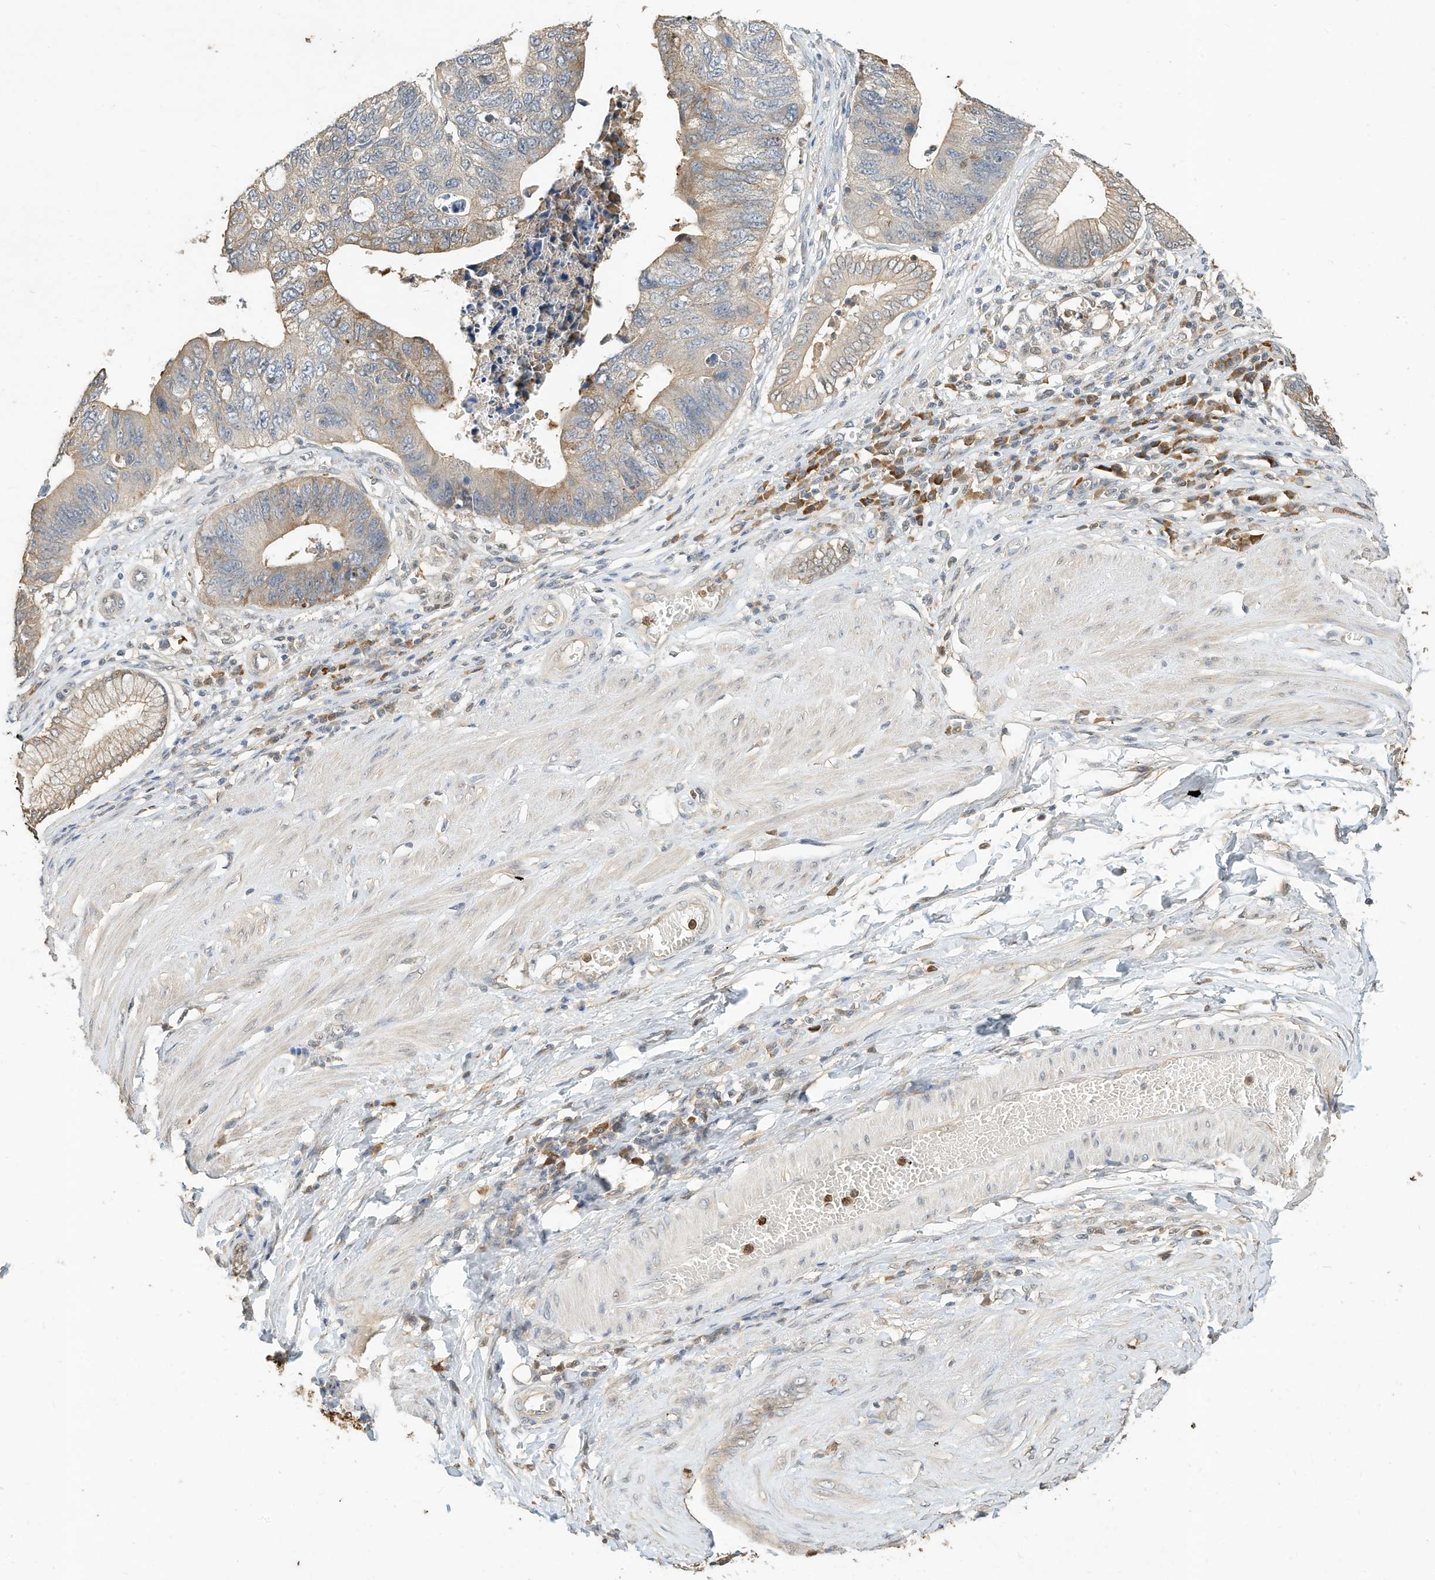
{"staining": {"intensity": "weak", "quantity": "25%-75%", "location": "cytoplasmic/membranous"}, "tissue": "stomach cancer", "cell_type": "Tumor cells", "image_type": "cancer", "snomed": [{"axis": "morphology", "description": "Adenocarcinoma, NOS"}, {"axis": "topography", "description": "Stomach"}], "caption": "Stomach adenocarcinoma was stained to show a protein in brown. There is low levels of weak cytoplasmic/membranous expression in approximately 25%-75% of tumor cells.", "gene": "OFD1", "patient": {"sex": "male", "age": 59}}